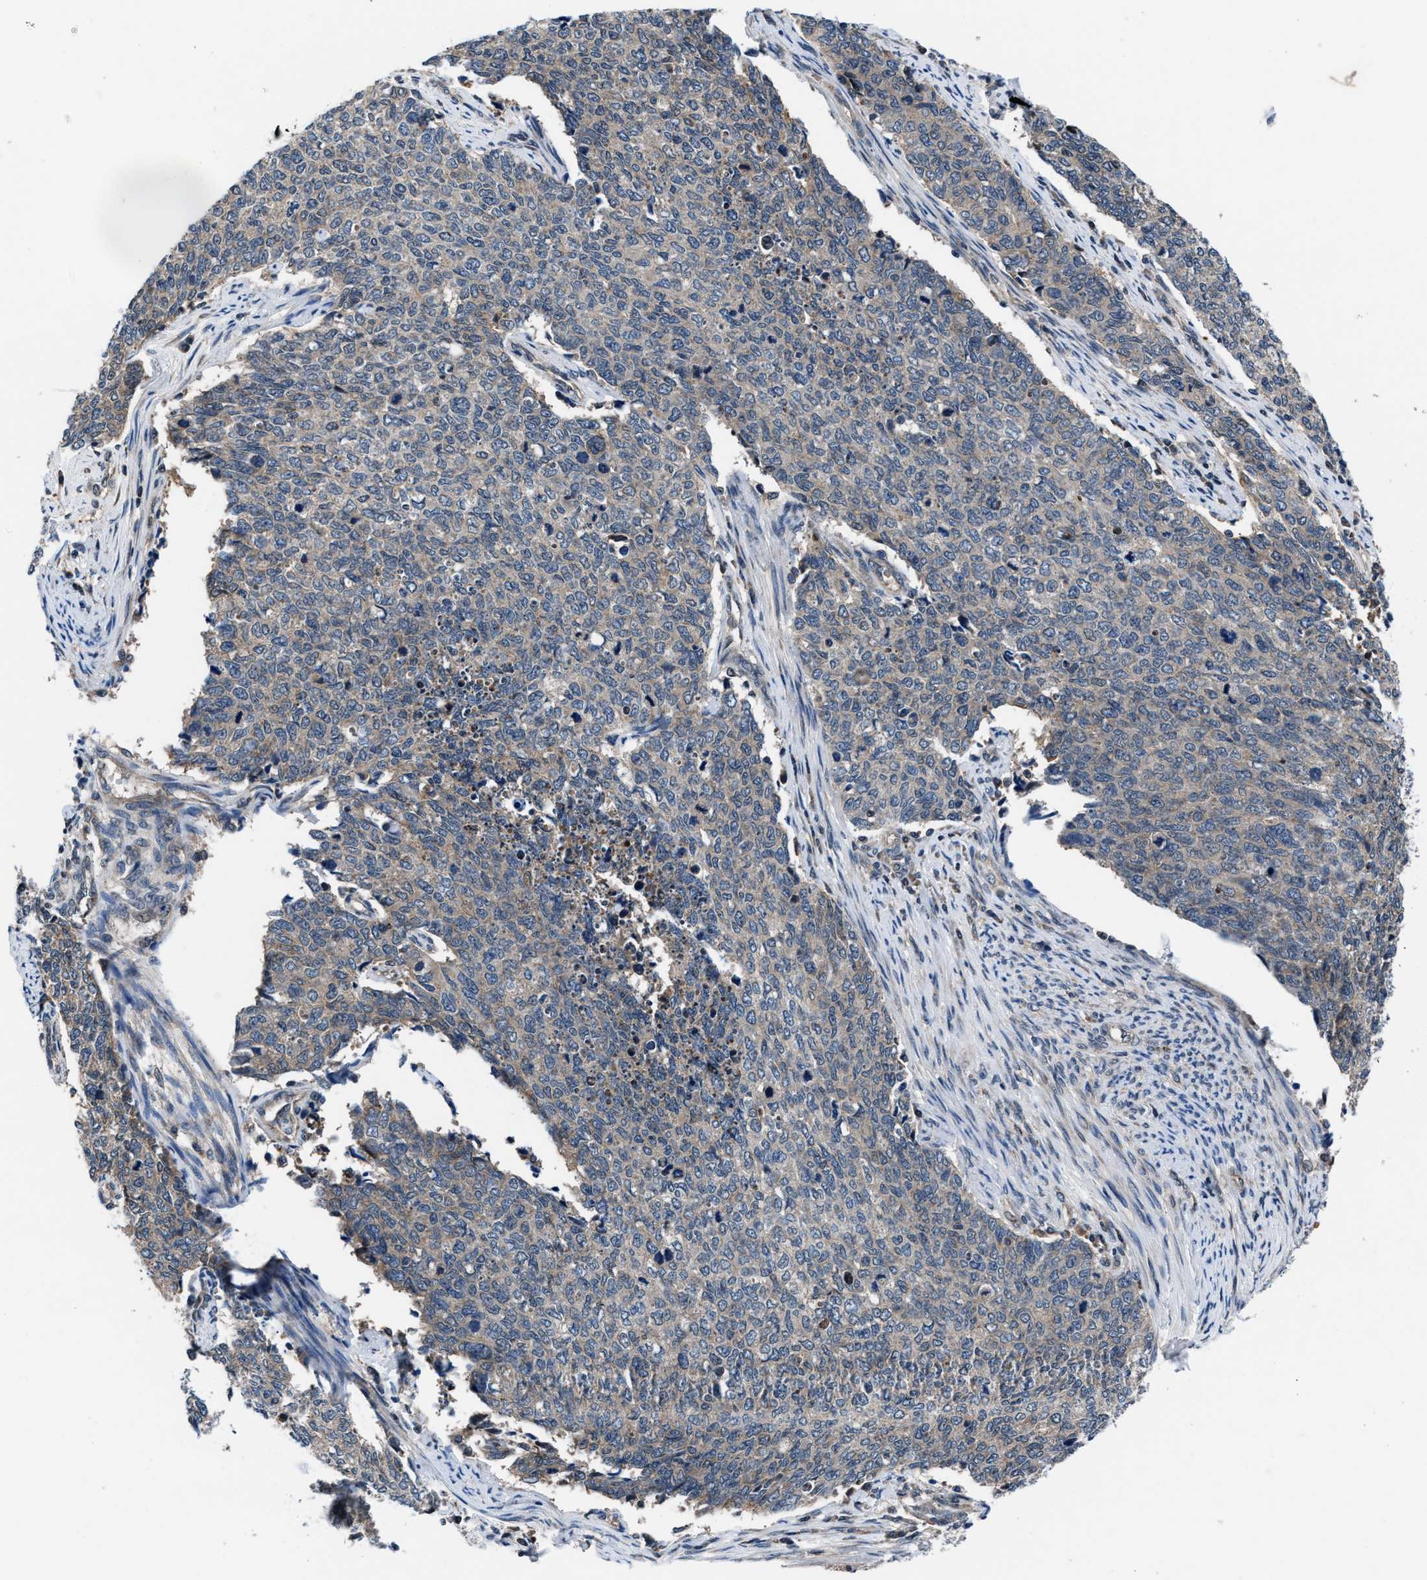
{"staining": {"intensity": "negative", "quantity": "none", "location": "none"}, "tissue": "cervical cancer", "cell_type": "Tumor cells", "image_type": "cancer", "snomed": [{"axis": "morphology", "description": "Squamous cell carcinoma, NOS"}, {"axis": "topography", "description": "Cervix"}], "caption": "High power microscopy histopathology image of an IHC micrograph of cervical cancer (squamous cell carcinoma), revealing no significant positivity in tumor cells.", "gene": "PRPSAP2", "patient": {"sex": "female", "age": 63}}